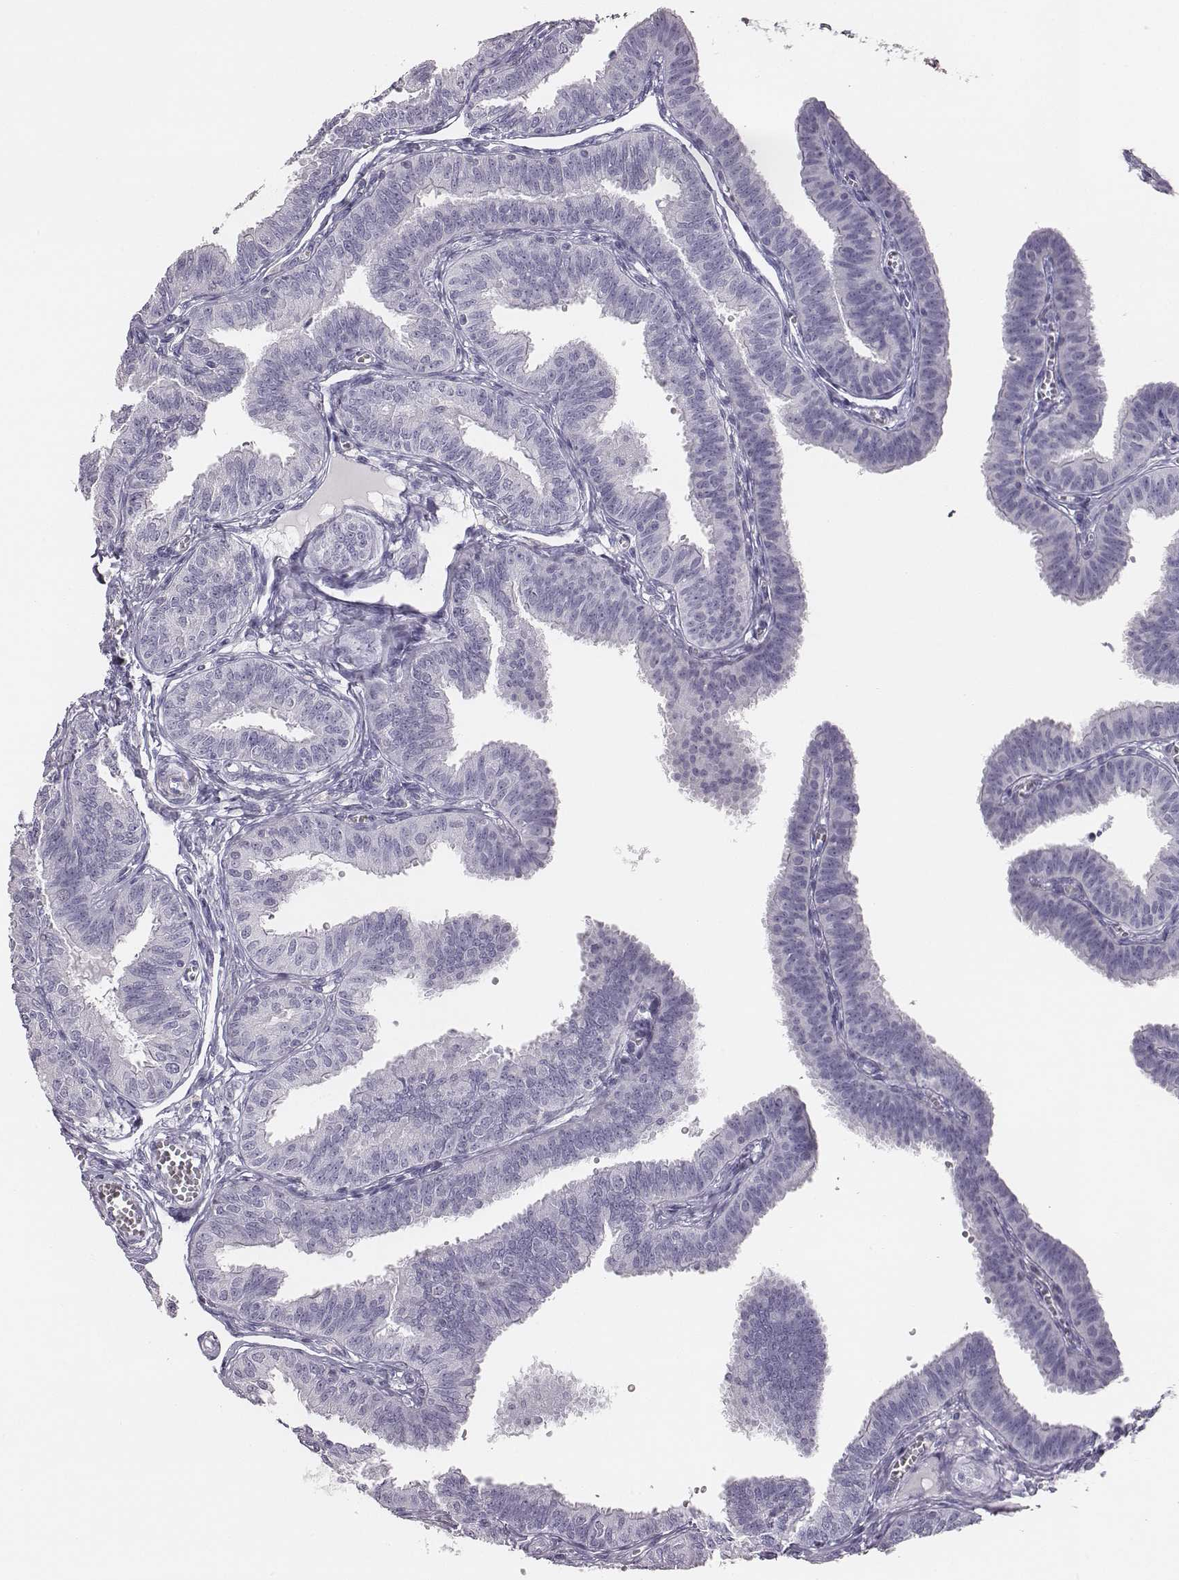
{"staining": {"intensity": "negative", "quantity": "none", "location": "none"}, "tissue": "fallopian tube", "cell_type": "Glandular cells", "image_type": "normal", "snomed": [{"axis": "morphology", "description": "Normal tissue, NOS"}, {"axis": "topography", "description": "Fallopian tube"}], "caption": "High magnification brightfield microscopy of normal fallopian tube stained with DAB (3,3'-diaminobenzidine) (brown) and counterstained with hematoxylin (blue): glandular cells show no significant expression. (Stains: DAB (3,3'-diaminobenzidine) immunohistochemistry with hematoxylin counter stain, Microscopy: brightfield microscopy at high magnification).", "gene": "ADAM7", "patient": {"sex": "female", "age": 25}}